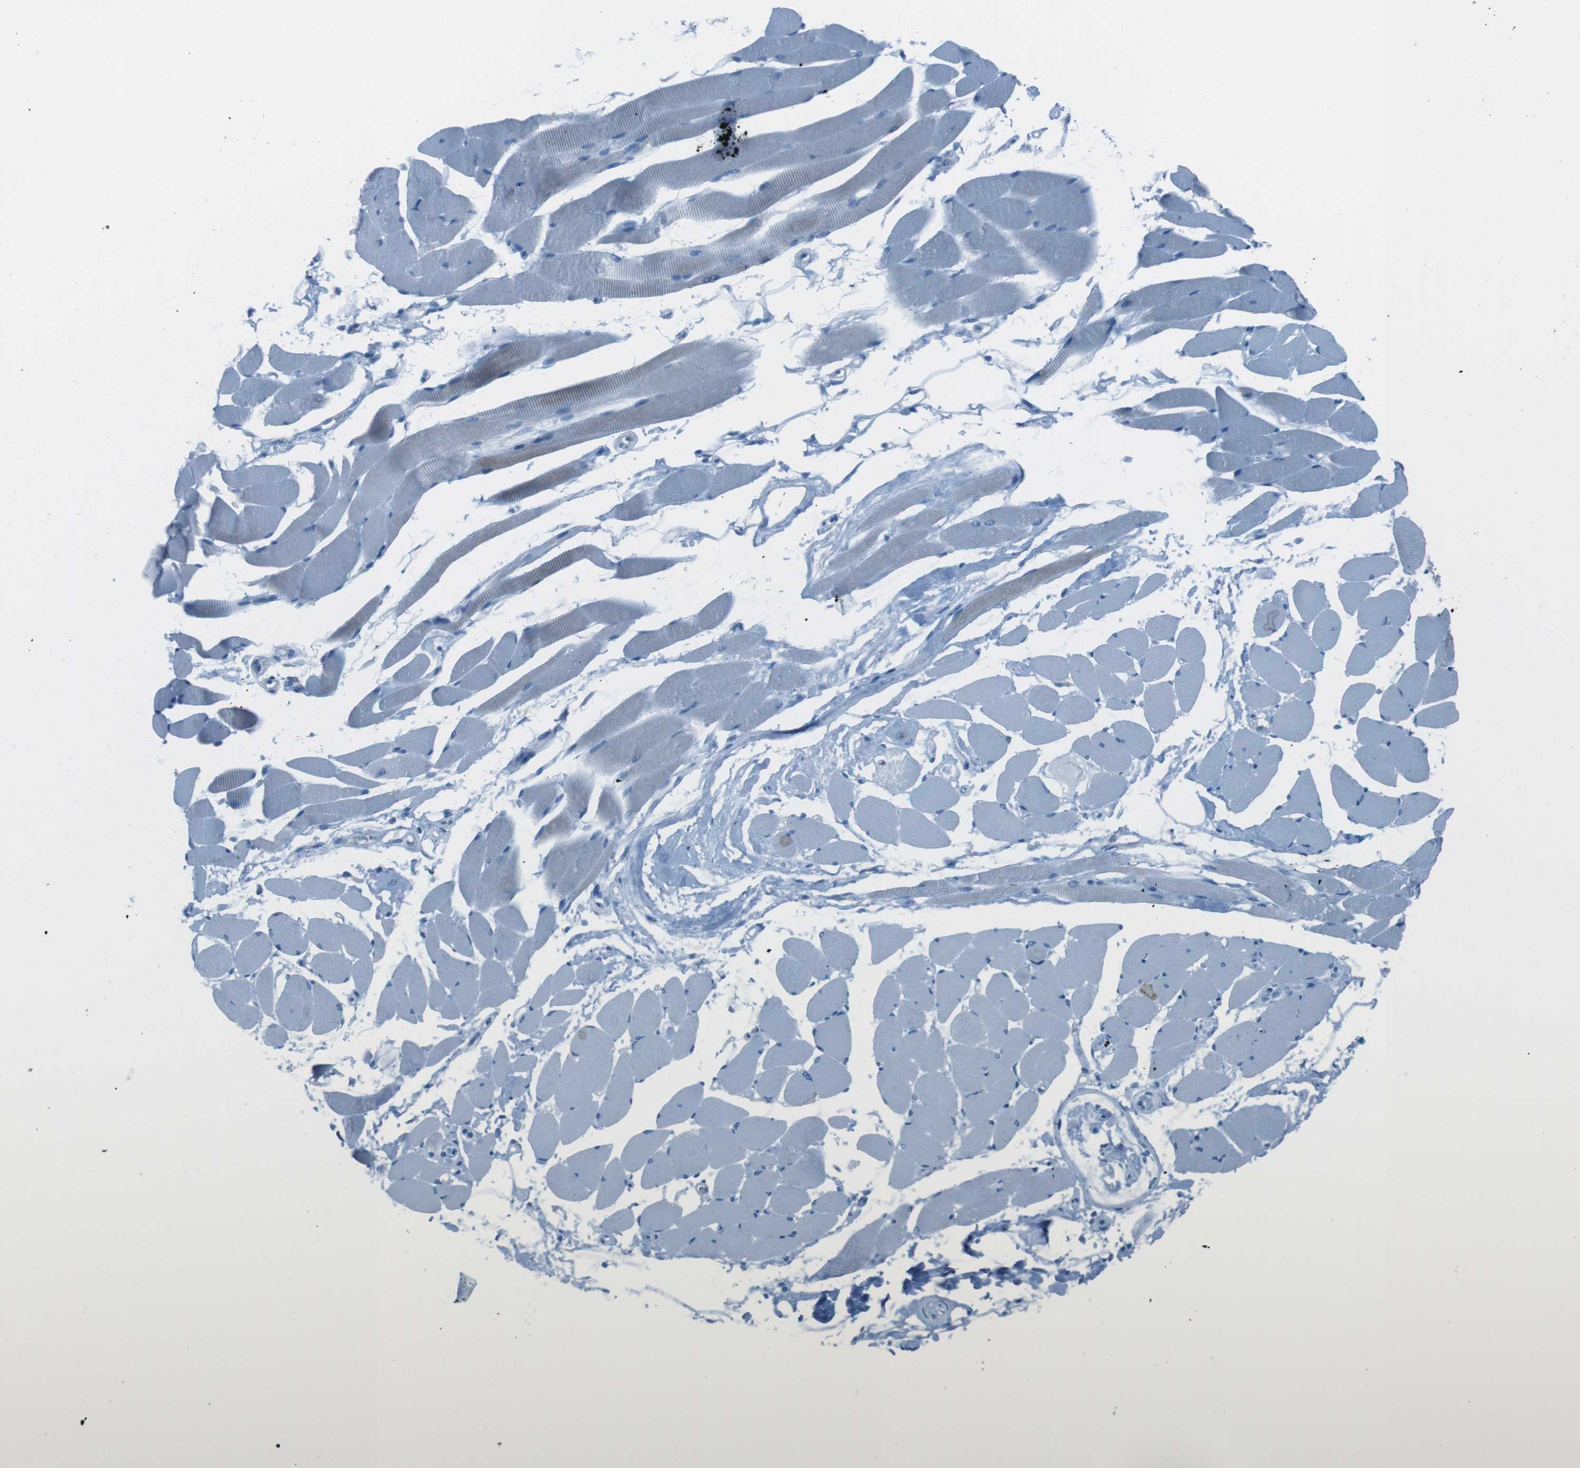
{"staining": {"intensity": "negative", "quantity": "none", "location": "none"}, "tissue": "skeletal muscle", "cell_type": "Myocytes", "image_type": "normal", "snomed": [{"axis": "morphology", "description": "Normal tissue, NOS"}, {"axis": "topography", "description": "Skeletal muscle"}, {"axis": "topography", "description": "Peripheral nerve tissue"}], "caption": "DAB (3,3'-diaminobenzidine) immunohistochemical staining of normal skeletal muscle reveals no significant positivity in myocytes.", "gene": "DNAJA3", "patient": {"sex": "female", "age": 84}}